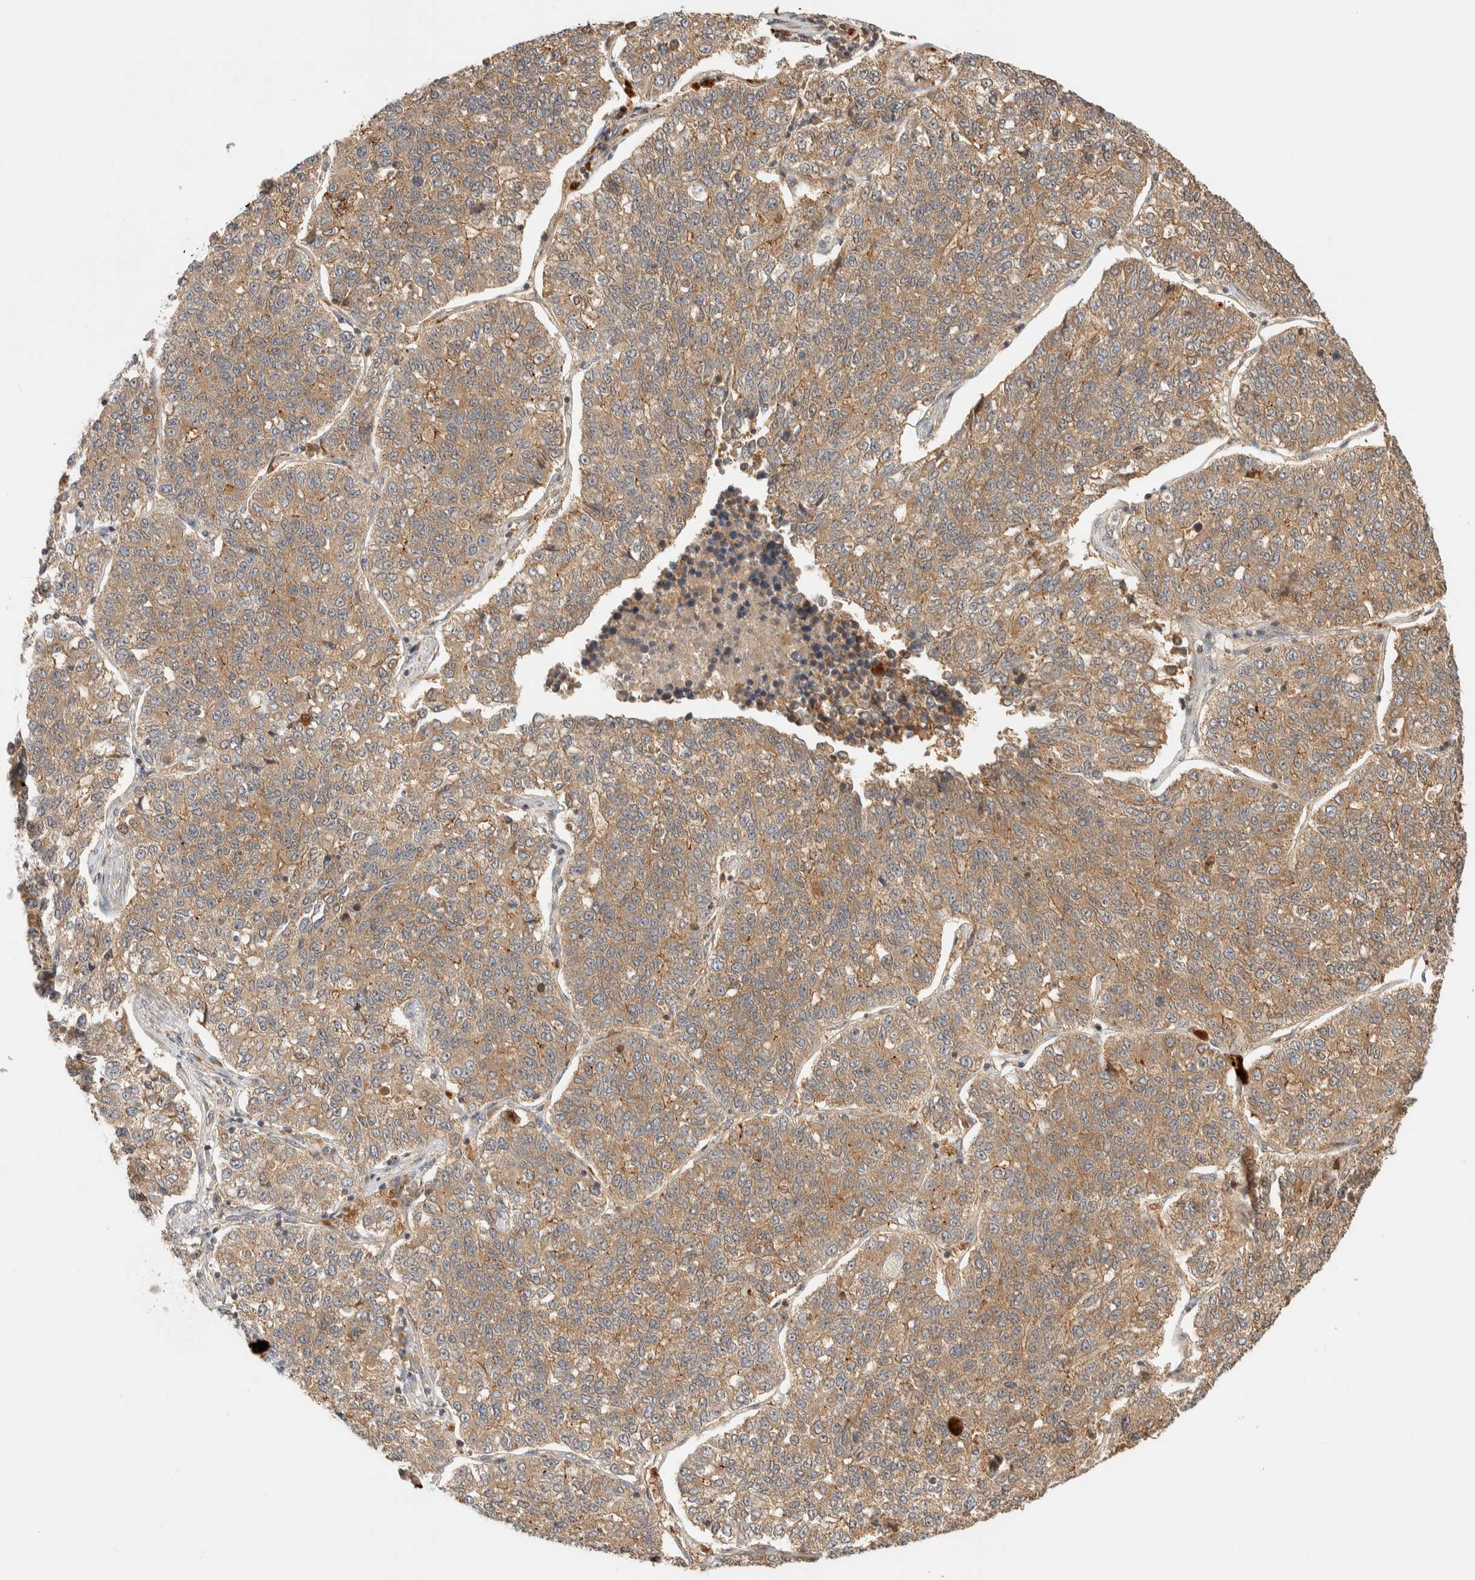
{"staining": {"intensity": "moderate", "quantity": ">75%", "location": "cytoplasmic/membranous"}, "tissue": "lung cancer", "cell_type": "Tumor cells", "image_type": "cancer", "snomed": [{"axis": "morphology", "description": "Adenocarcinoma, NOS"}, {"axis": "topography", "description": "Lung"}], "caption": "Immunohistochemistry (IHC) photomicrograph of neoplastic tissue: adenocarcinoma (lung) stained using immunohistochemistry exhibits medium levels of moderate protein expression localized specifically in the cytoplasmic/membranous of tumor cells, appearing as a cytoplasmic/membranous brown color.", "gene": "TTI2", "patient": {"sex": "male", "age": 49}}